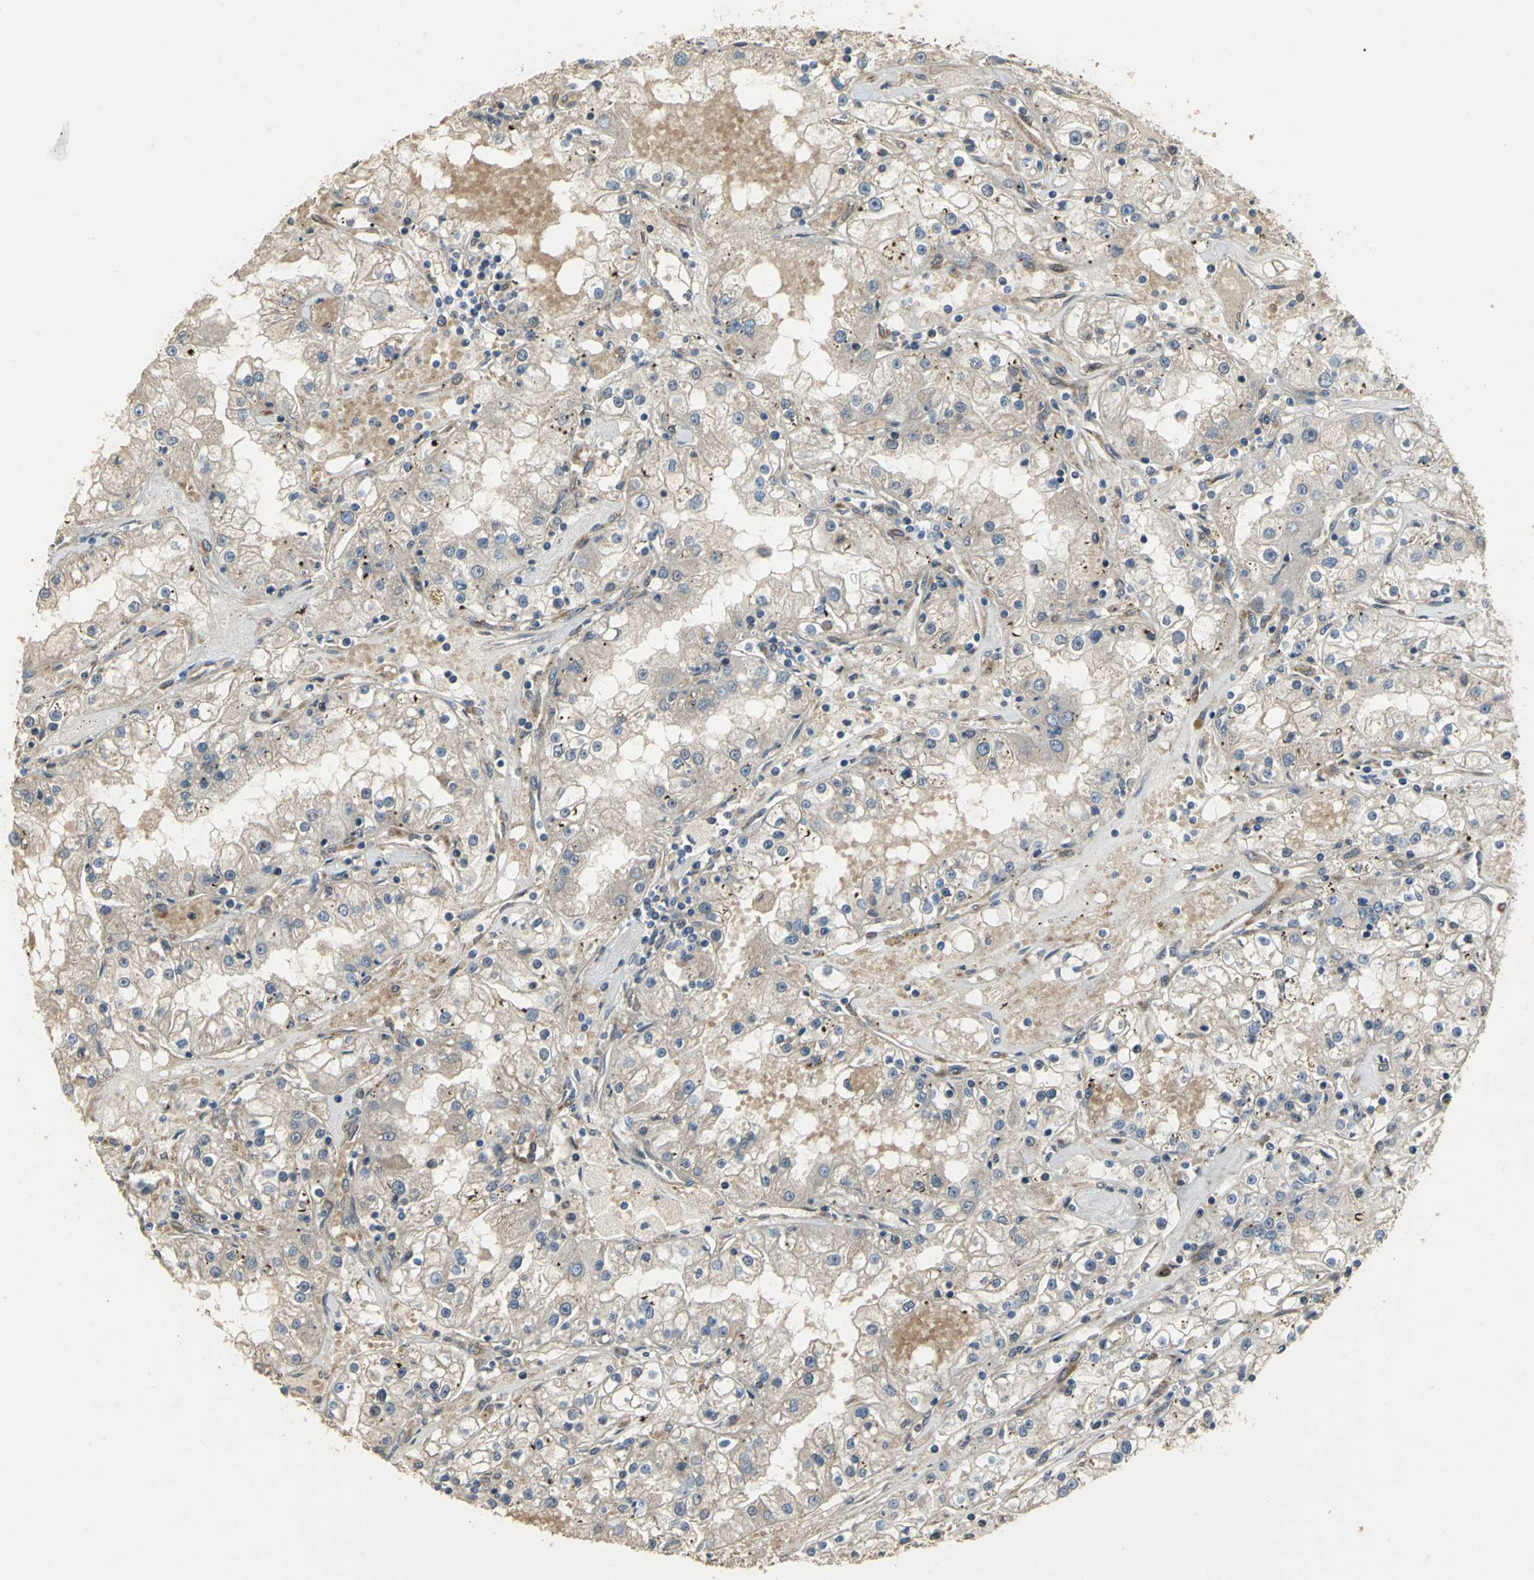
{"staining": {"intensity": "weak", "quantity": "25%-75%", "location": "cytoplasmic/membranous"}, "tissue": "renal cancer", "cell_type": "Tumor cells", "image_type": "cancer", "snomed": [{"axis": "morphology", "description": "Adenocarcinoma, NOS"}, {"axis": "topography", "description": "Kidney"}], "caption": "Immunohistochemical staining of human renal adenocarcinoma reveals low levels of weak cytoplasmic/membranous protein positivity in approximately 25%-75% of tumor cells. (brown staining indicates protein expression, while blue staining denotes nuclei).", "gene": "SYVN1", "patient": {"sex": "male", "age": 56}}